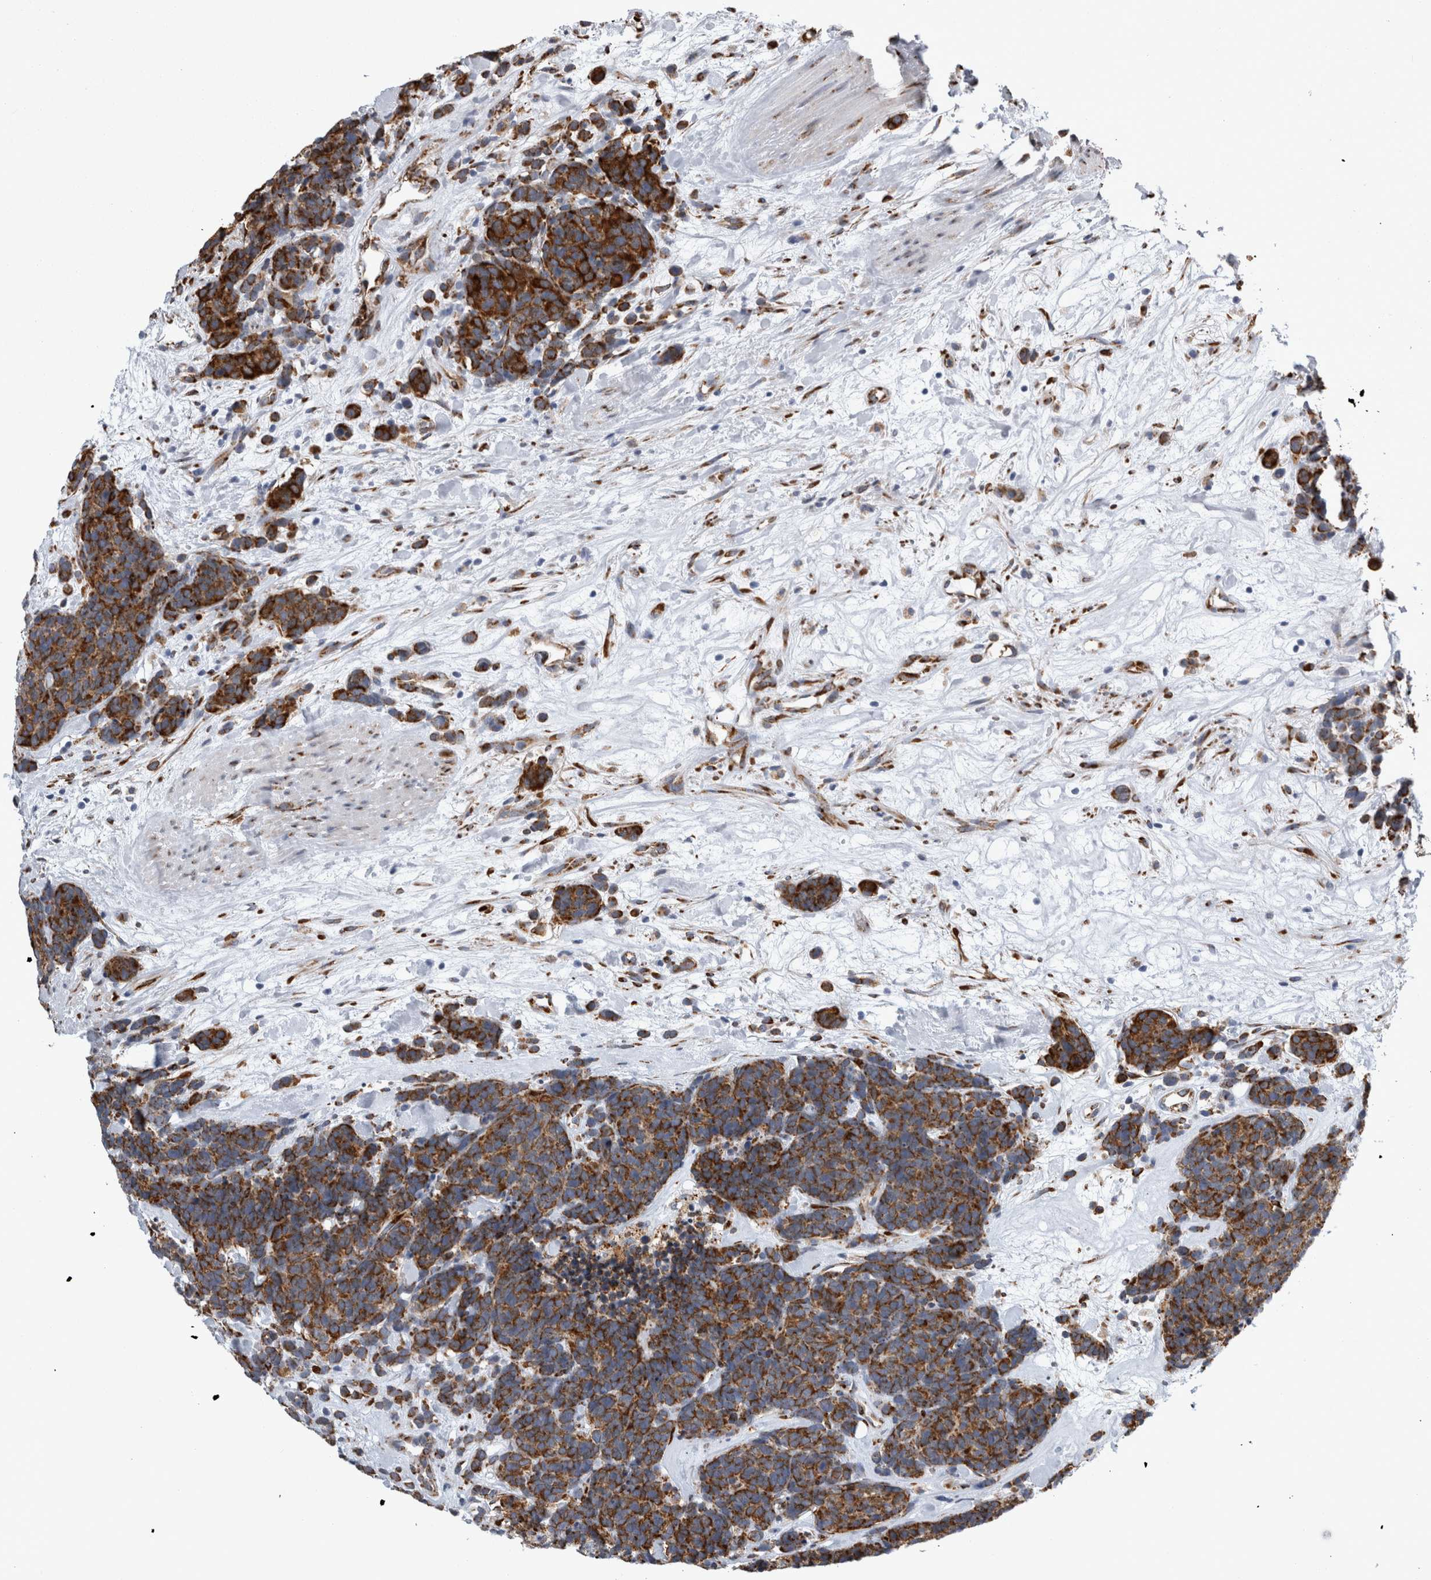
{"staining": {"intensity": "strong", "quantity": ">75%", "location": "cytoplasmic/membranous"}, "tissue": "carcinoid", "cell_type": "Tumor cells", "image_type": "cancer", "snomed": [{"axis": "morphology", "description": "Carcinoma, NOS"}, {"axis": "morphology", "description": "Carcinoid, malignant, NOS"}, {"axis": "topography", "description": "Urinary bladder"}], "caption": "Immunohistochemical staining of carcinoid reveals strong cytoplasmic/membranous protein expression in about >75% of tumor cells. The protein of interest is shown in brown color, while the nuclei are stained blue.", "gene": "FHIP2B", "patient": {"sex": "male", "age": 57}}